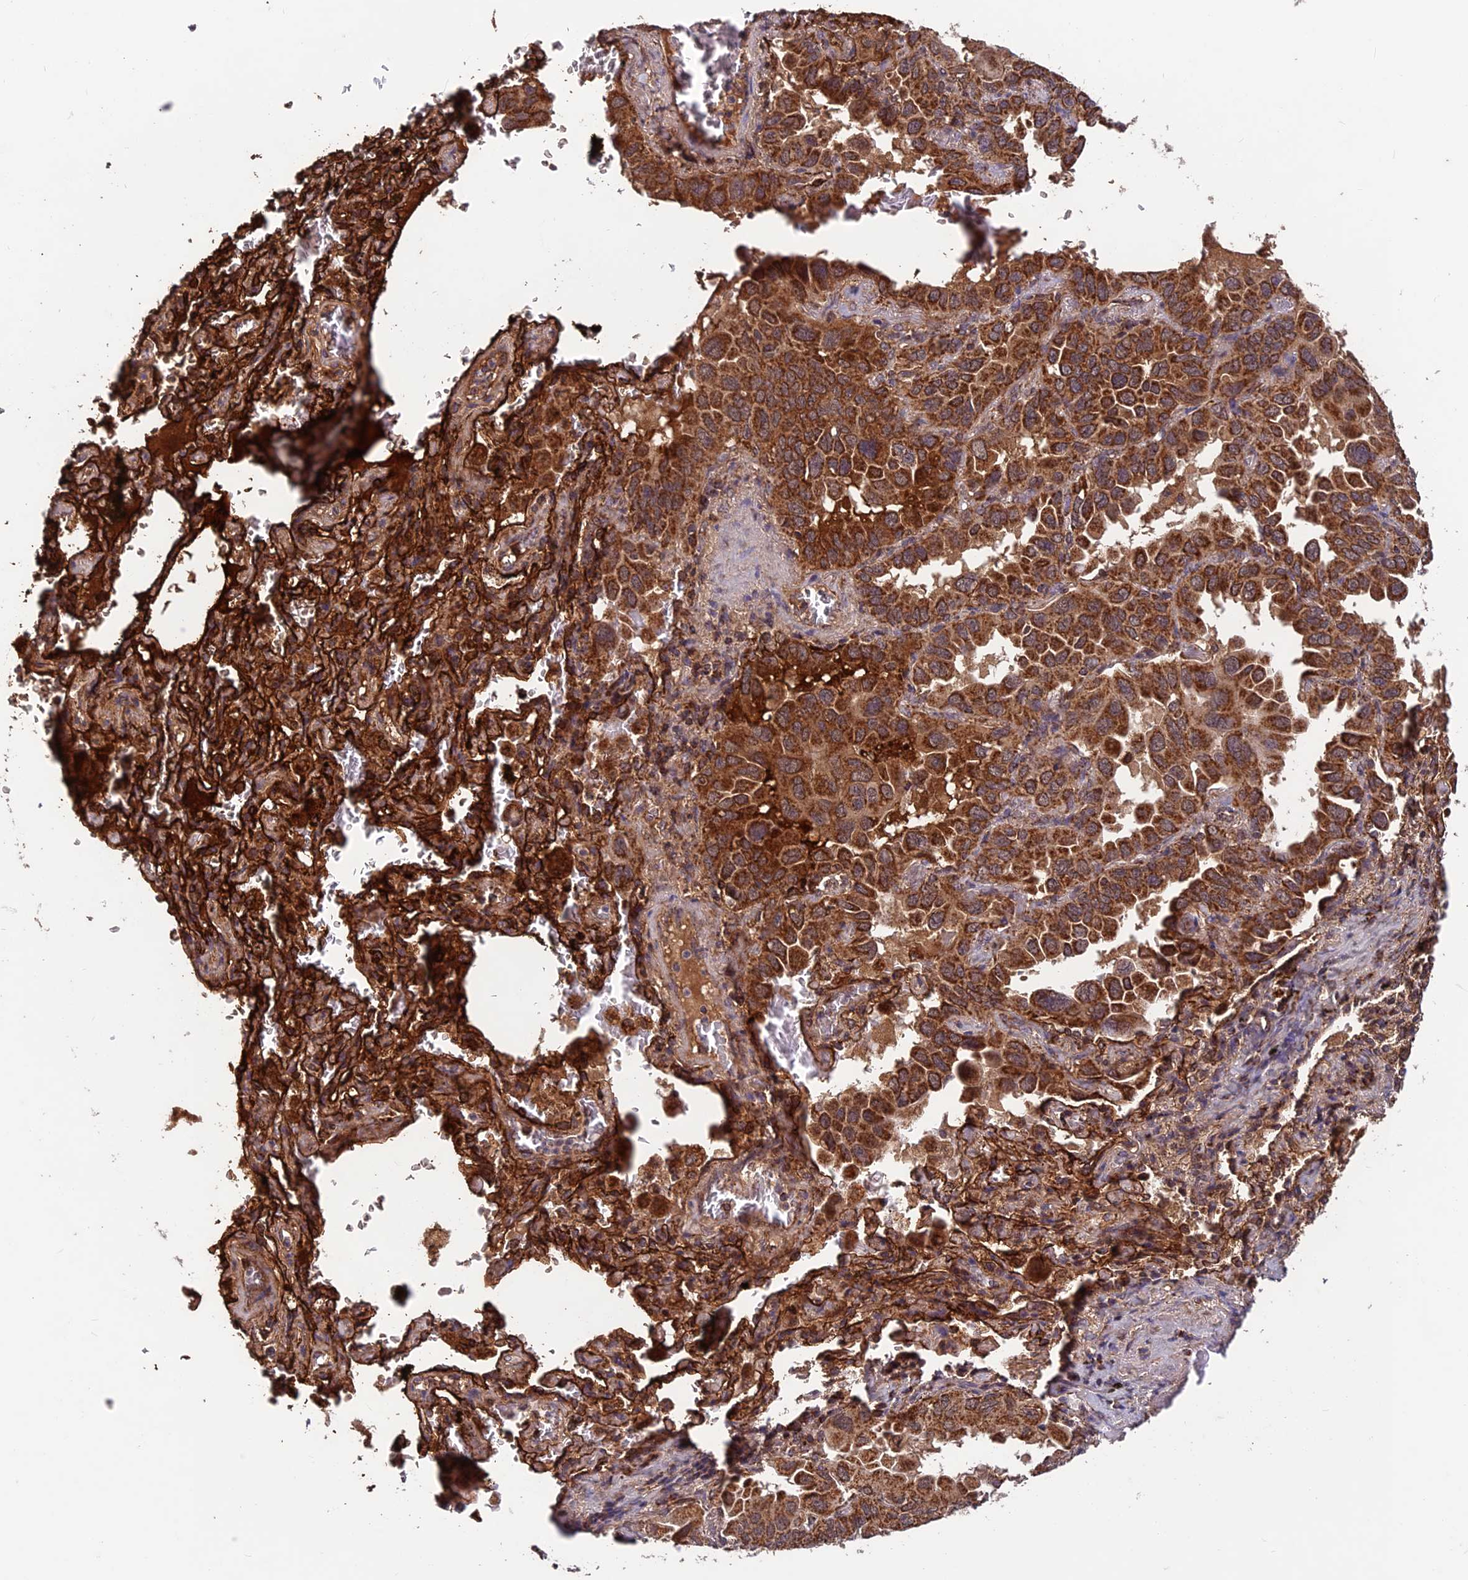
{"staining": {"intensity": "strong", "quantity": ">75%", "location": "cytoplasmic/membranous"}, "tissue": "lung cancer", "cell_type": "Tumor cells", "image_type": "cancer", "snomed": [{"axis": "morphology", "description": "Adenocarcinoma, NOS"}, {"axis": "topography", "description": "Lung"}], "caption": "Brown immunohistochemical staining in lung cancer (adenocarcinoma) exhibits strong cytoplasmic/membranous staining in about >75% of tumor cells.", "gene": "CCDC15", "patient": {"sex": "male", "age": 64}}